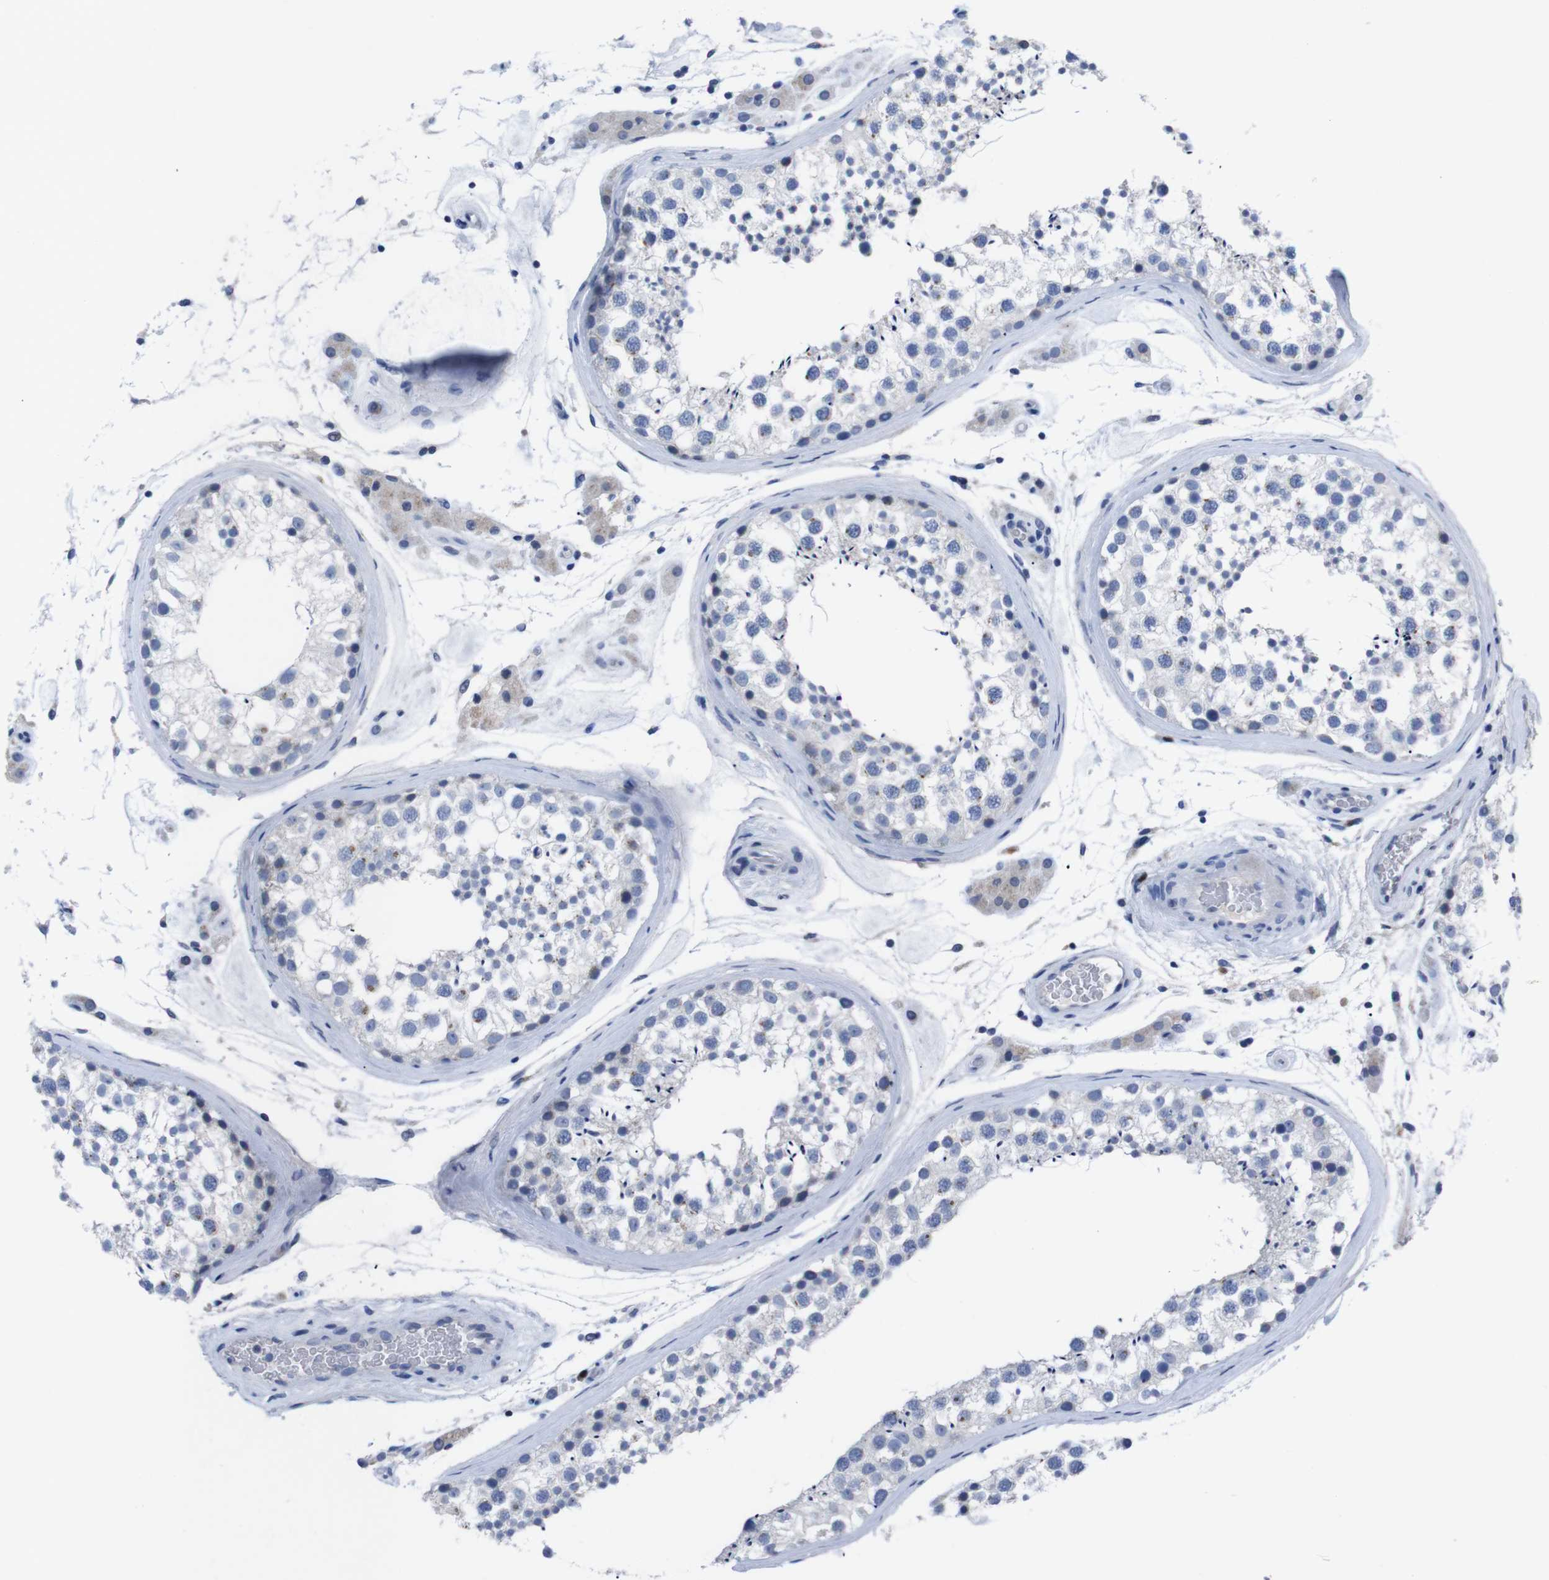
{"staining": {"intensity": "negative", "quantity": "none", "location": "none"}, "tissue": "testis", "cell_type": "Cells in seminiferous ducts", "image_type": "normal", "snomed": [{"axis": "morphology", "description": "Normal tissue, NOS"}, {"axis": "topography", "description": "Testis"}], "caption": "DAB (3,3'-diaminobenzidine) immunohistochemical staining of benign human testis displays no significant expression in cells in seminiferous ducts.", "gene": "IRF4", "patient": {"sex": "male", "age": 46}}